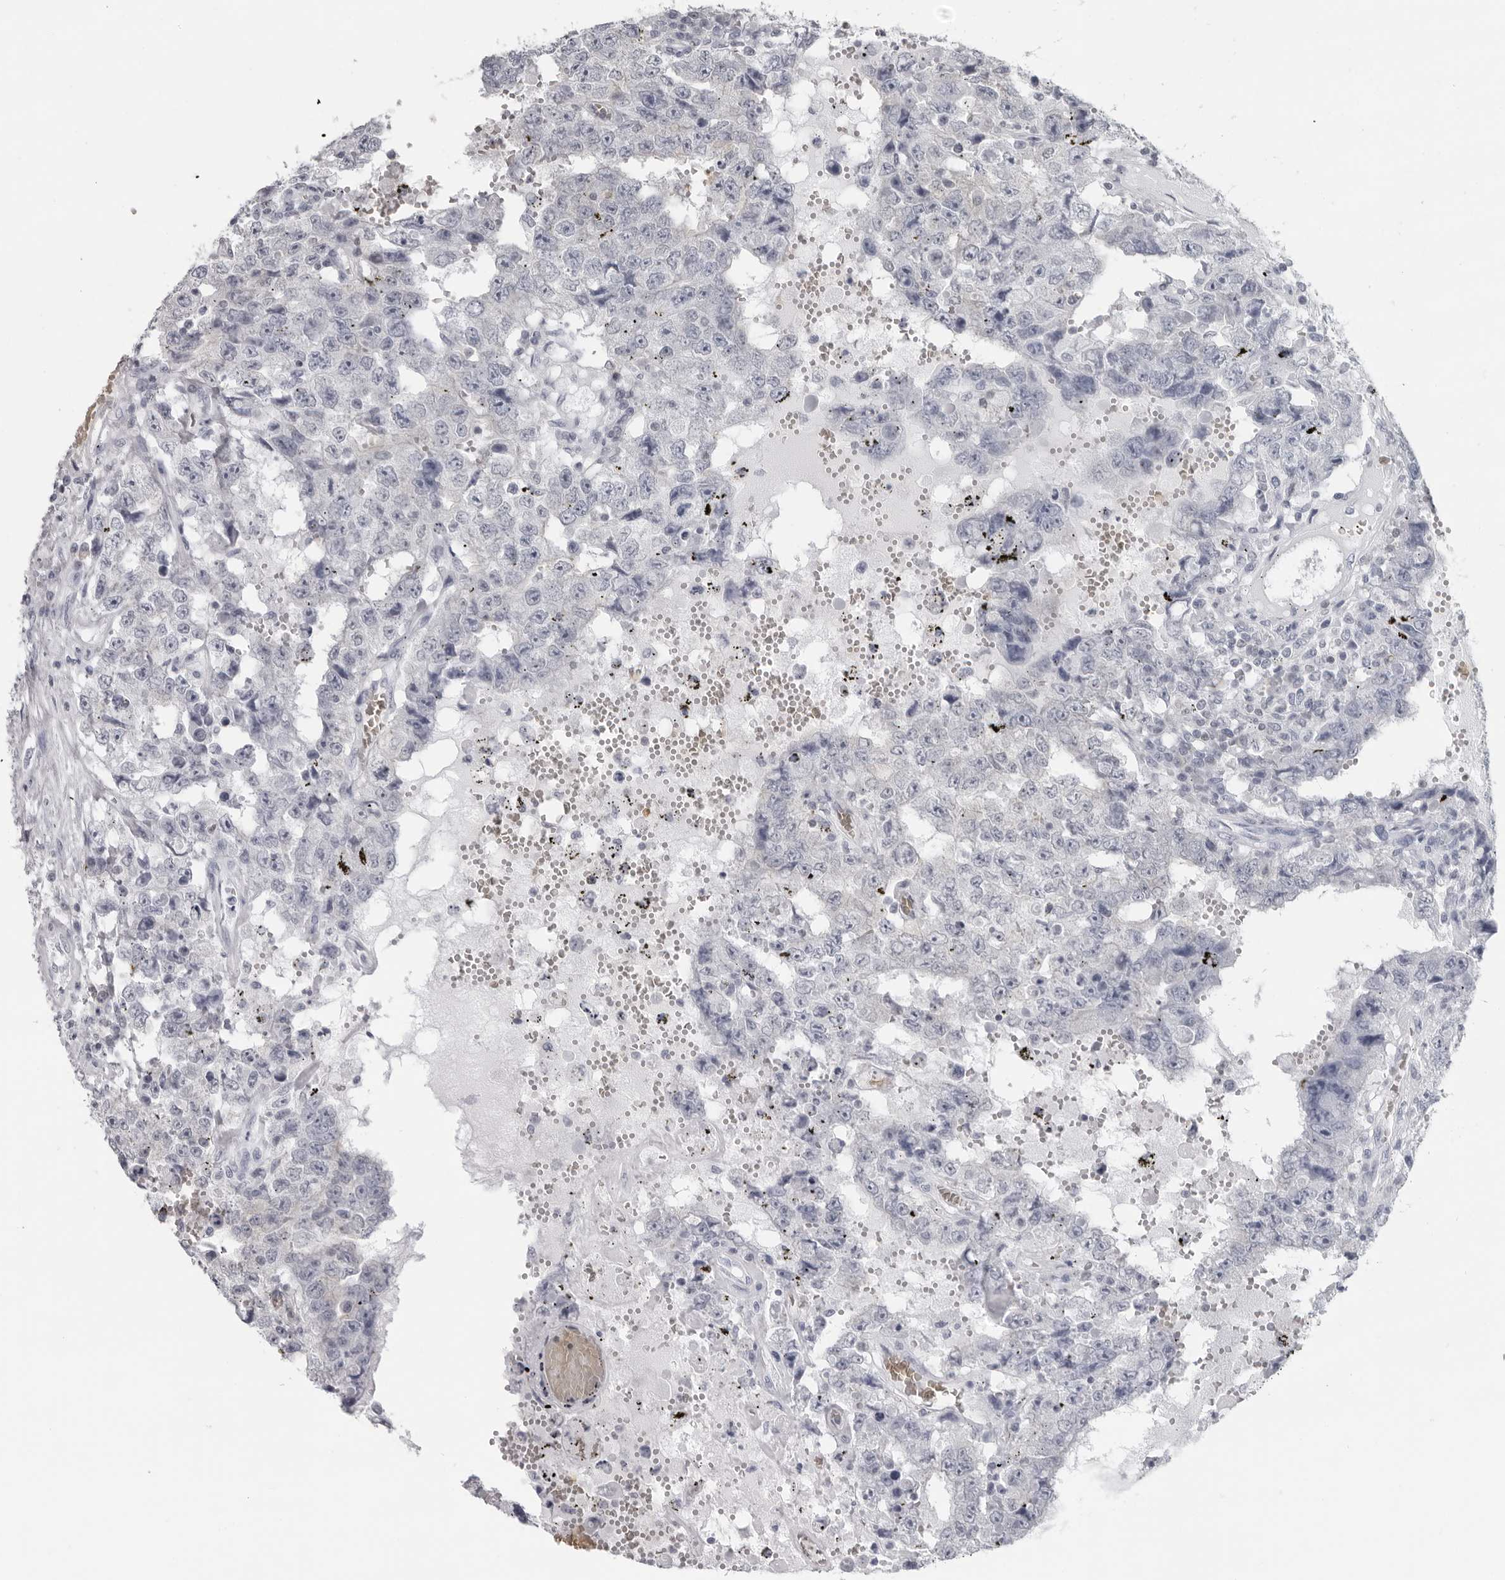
{"staining": {"intensity": "negative", "quantity": "none", "location": "none"}, "tissue": "testis cancer", "cell_type": "Tumor cells", "image_type": "cancer", "snomed": [{"axis": "morphology", "description": "Carcinoma, Embryonal, NOS"}, {"axis": "topography", "description": "Testis"}], "caption": "This is an IHC histopathology image of human embryonal carcinoma (testis). There is no expression in tumor cells.", "gene": "EPB41", "patient": {"sex": "male", "age": 26}}